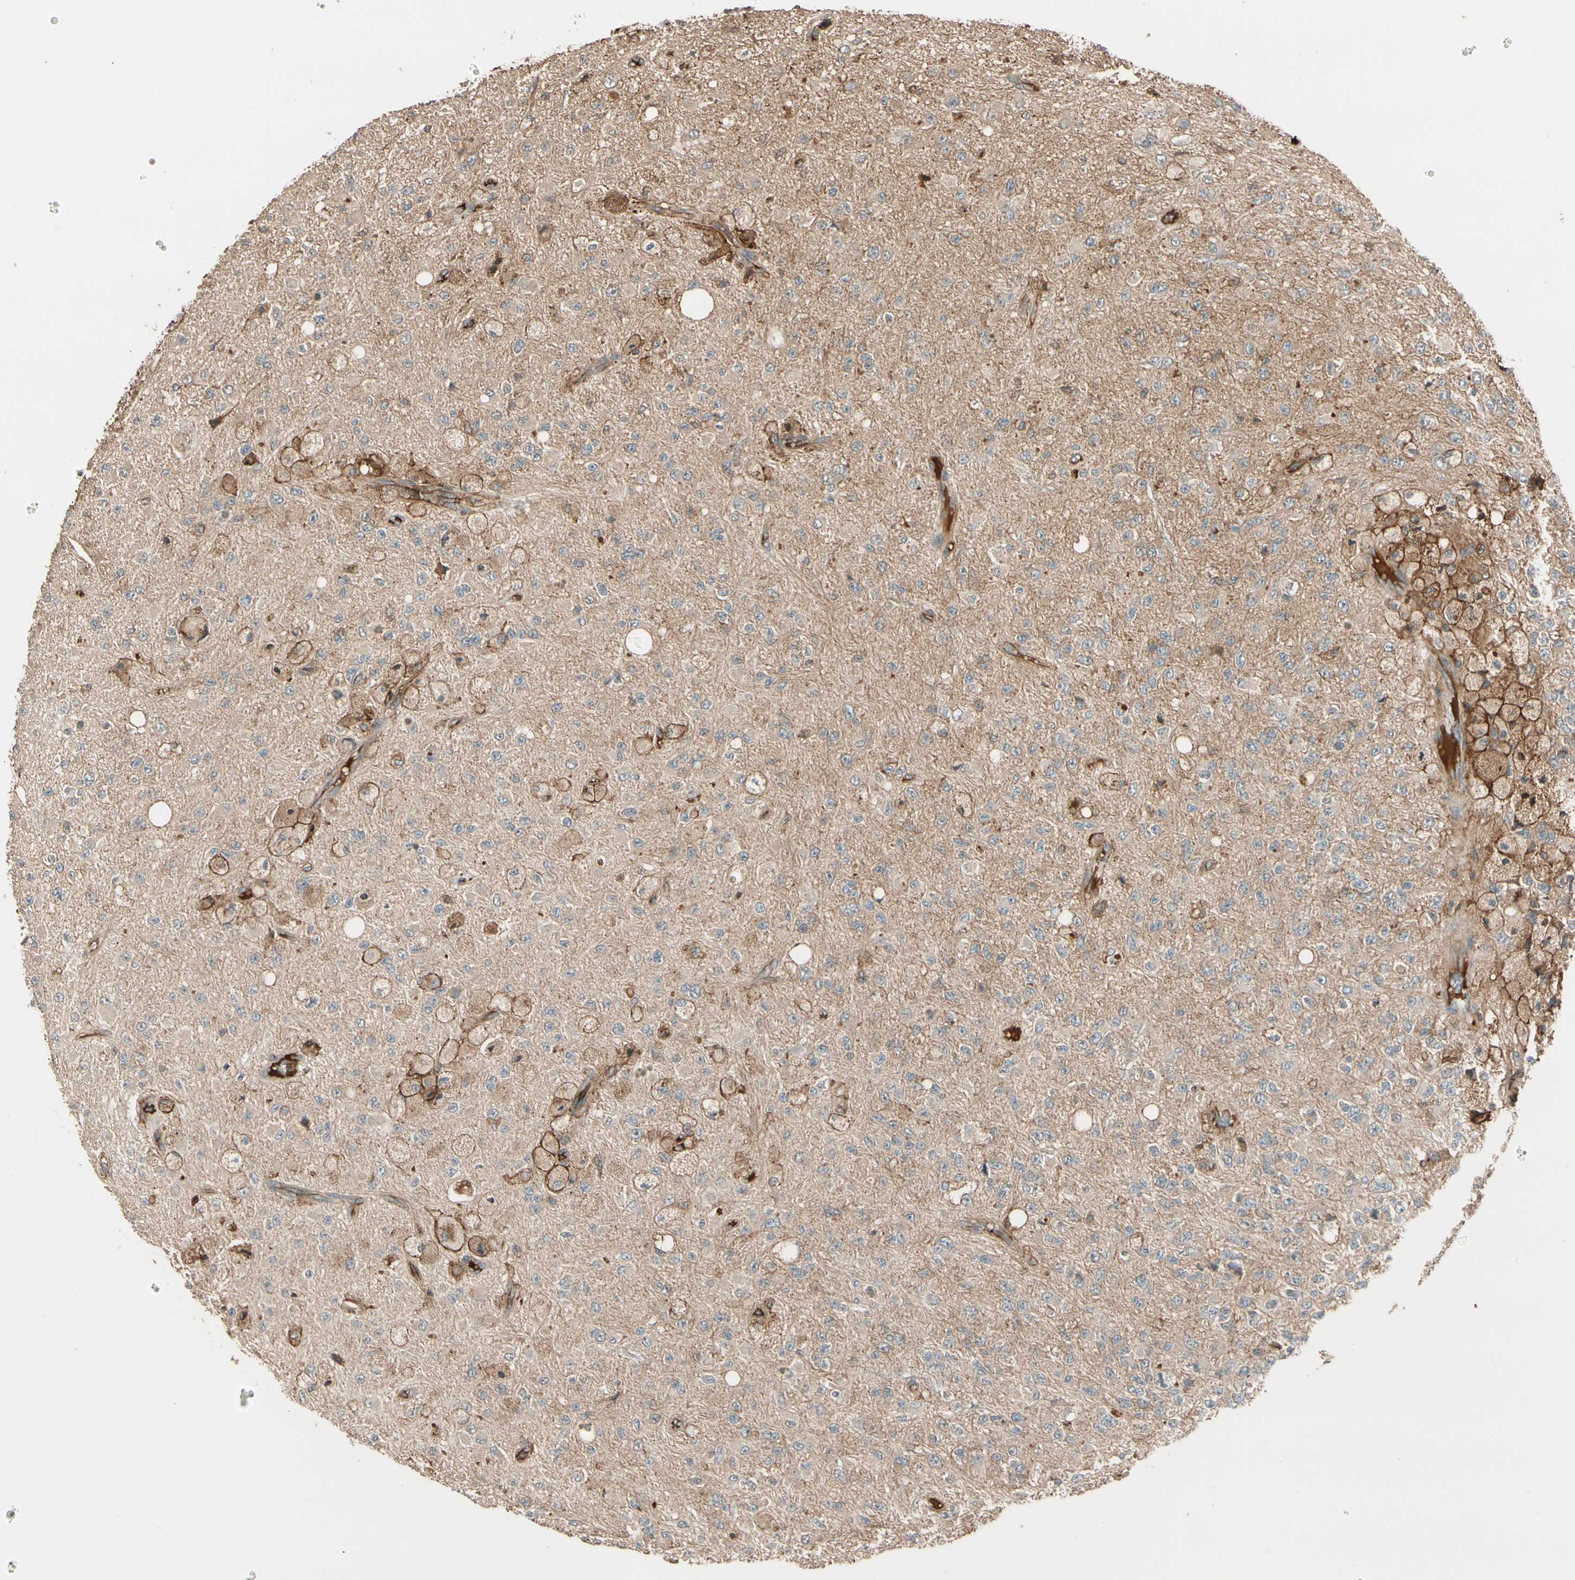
{"staining": {"intensity": "weak", "quantity": "25%-75%", "location": "cytoplasmic/membranous"}, "tissue": "glioma", "cell_type": "Tumor cells", "image_type": "cancer", "snomed": [{"axis": "morphology", "description": "Glioma, malignant, High grade"}, {"axis": "topography", "description": "pancreas cauda"}], "caption": "The histopathology image reveals a brown stain indicating the presence of a protein in the cytoplasmic/membranous of tumor cells in glioma. The protein of interest is shown in brown color, while the nuclei are stained blue.", "gene": "STX11", "patient": {"sex": "male", "age": 60}}